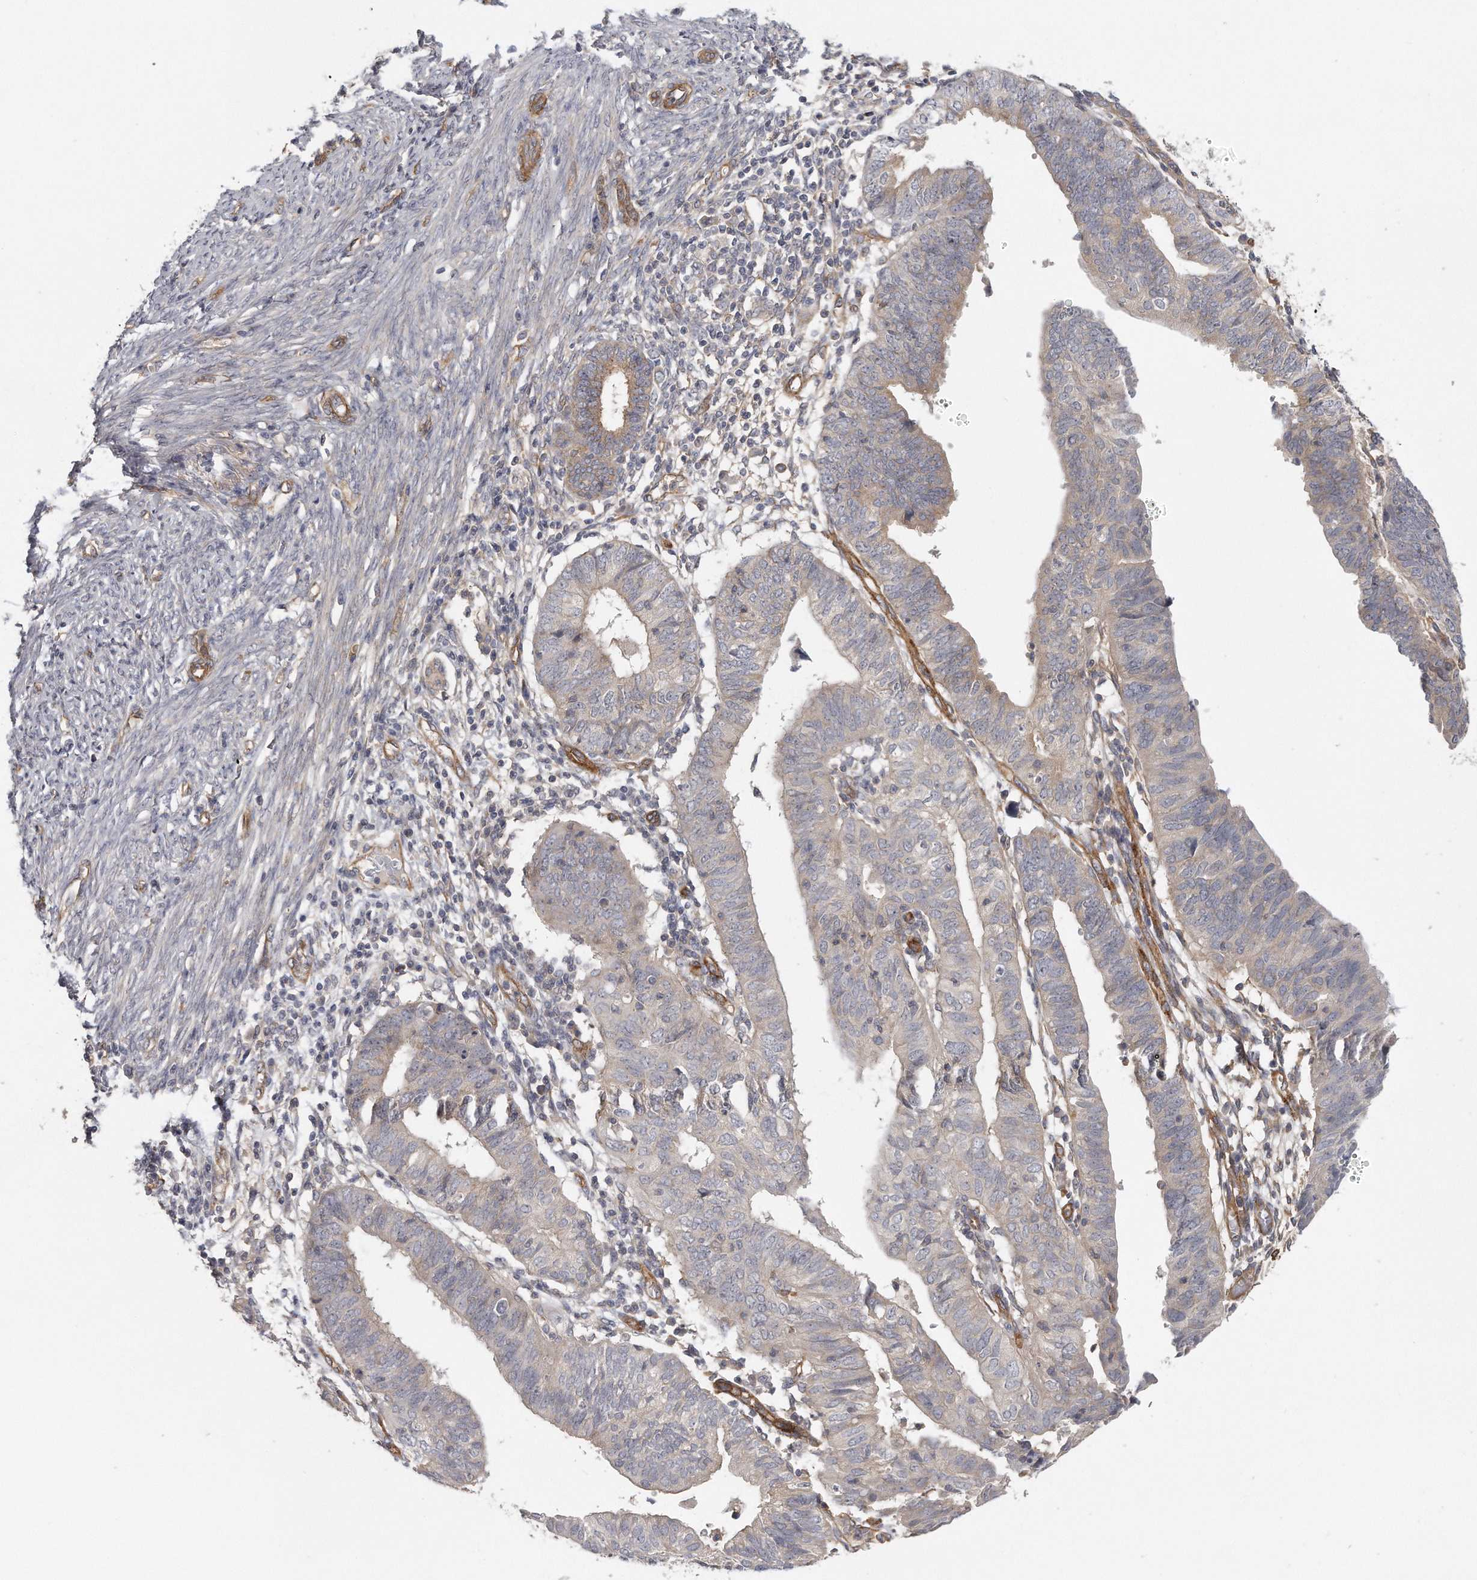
{"staining": {"intensity": "moderate", "quantity": "<25%", "location": "cytoplasmic/membranous"}, "tissue": "endometrial cancer", "cell_type": "Tumor cells", "image_type": "cancer", "snomed": [{"axis": "morphology", "description": "Adenocarcinoma, NOS"}, {"axis": "topography", "description": "Uterus"}], "caption": "Immunohistochemistry (IHC) of human endometrial cancer (adenocarcinoma) displays low levels of moderate cytoplasmic/membranous expression in about <25% of tumor cells. (Brightfield microscopy of DAB IHC at high magnification).", "gene": "MTERF4", "patient": {"sex": "female", "age": 77}}